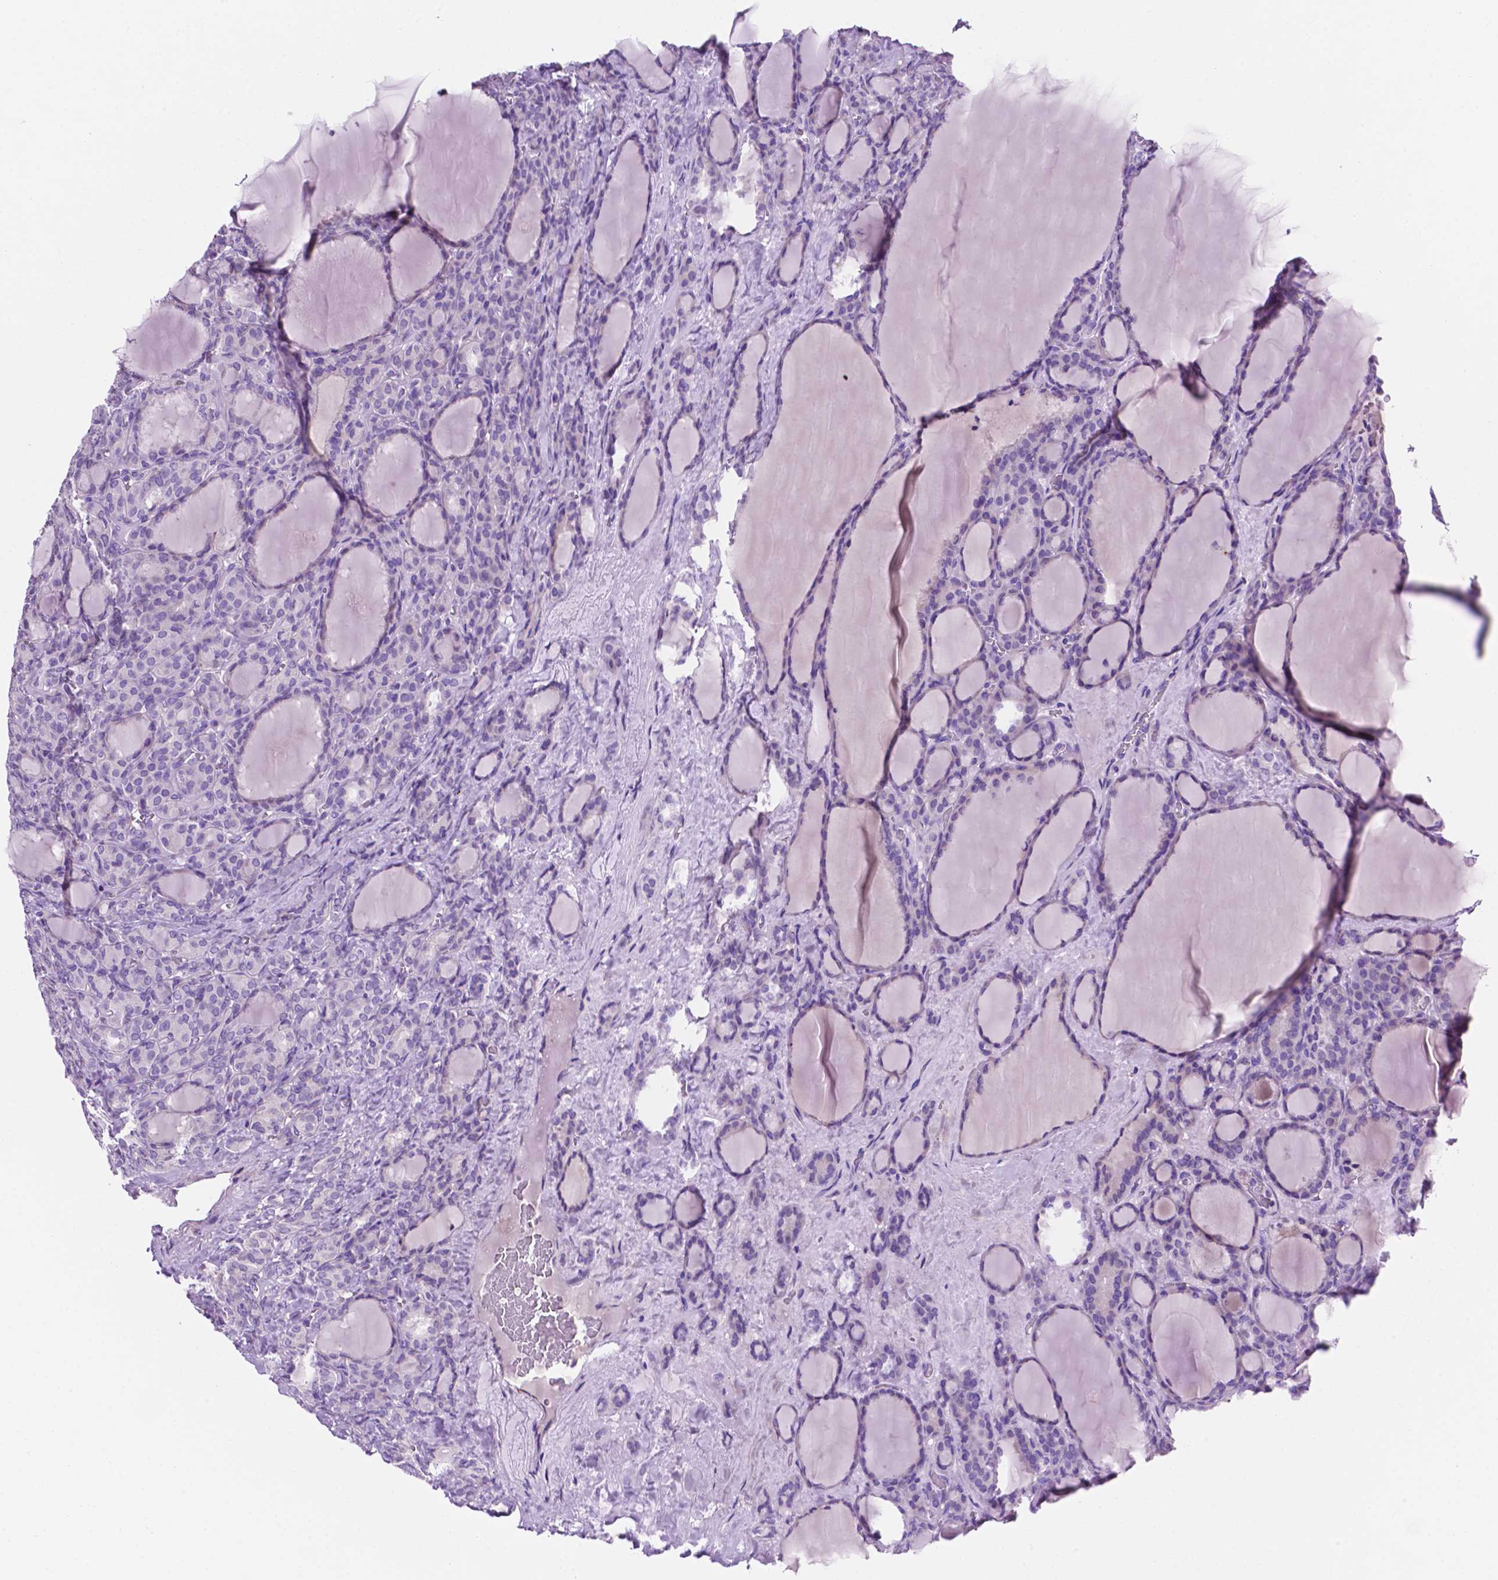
{"staining": {"intensity": "negative", "quantity": "none", "location": "none"}, "tissue": "thyroid cancer", "cell_type": "Tumor cells", "image_type": "cancer", "snomed": [{"axis": "morphology", "description": "Normal tissue, NOS"}, {"axis": "morphology", "description": "Follicular adenoma carcinoma, NOS"}, {"axis": "topography", "description": "Thyroid gland"}], "caption": "Tumor cells show no significant protein positivity in thyroid cancer.", "gene": "CEACAM7", "patient": {"sex": "female", "age": 31}}